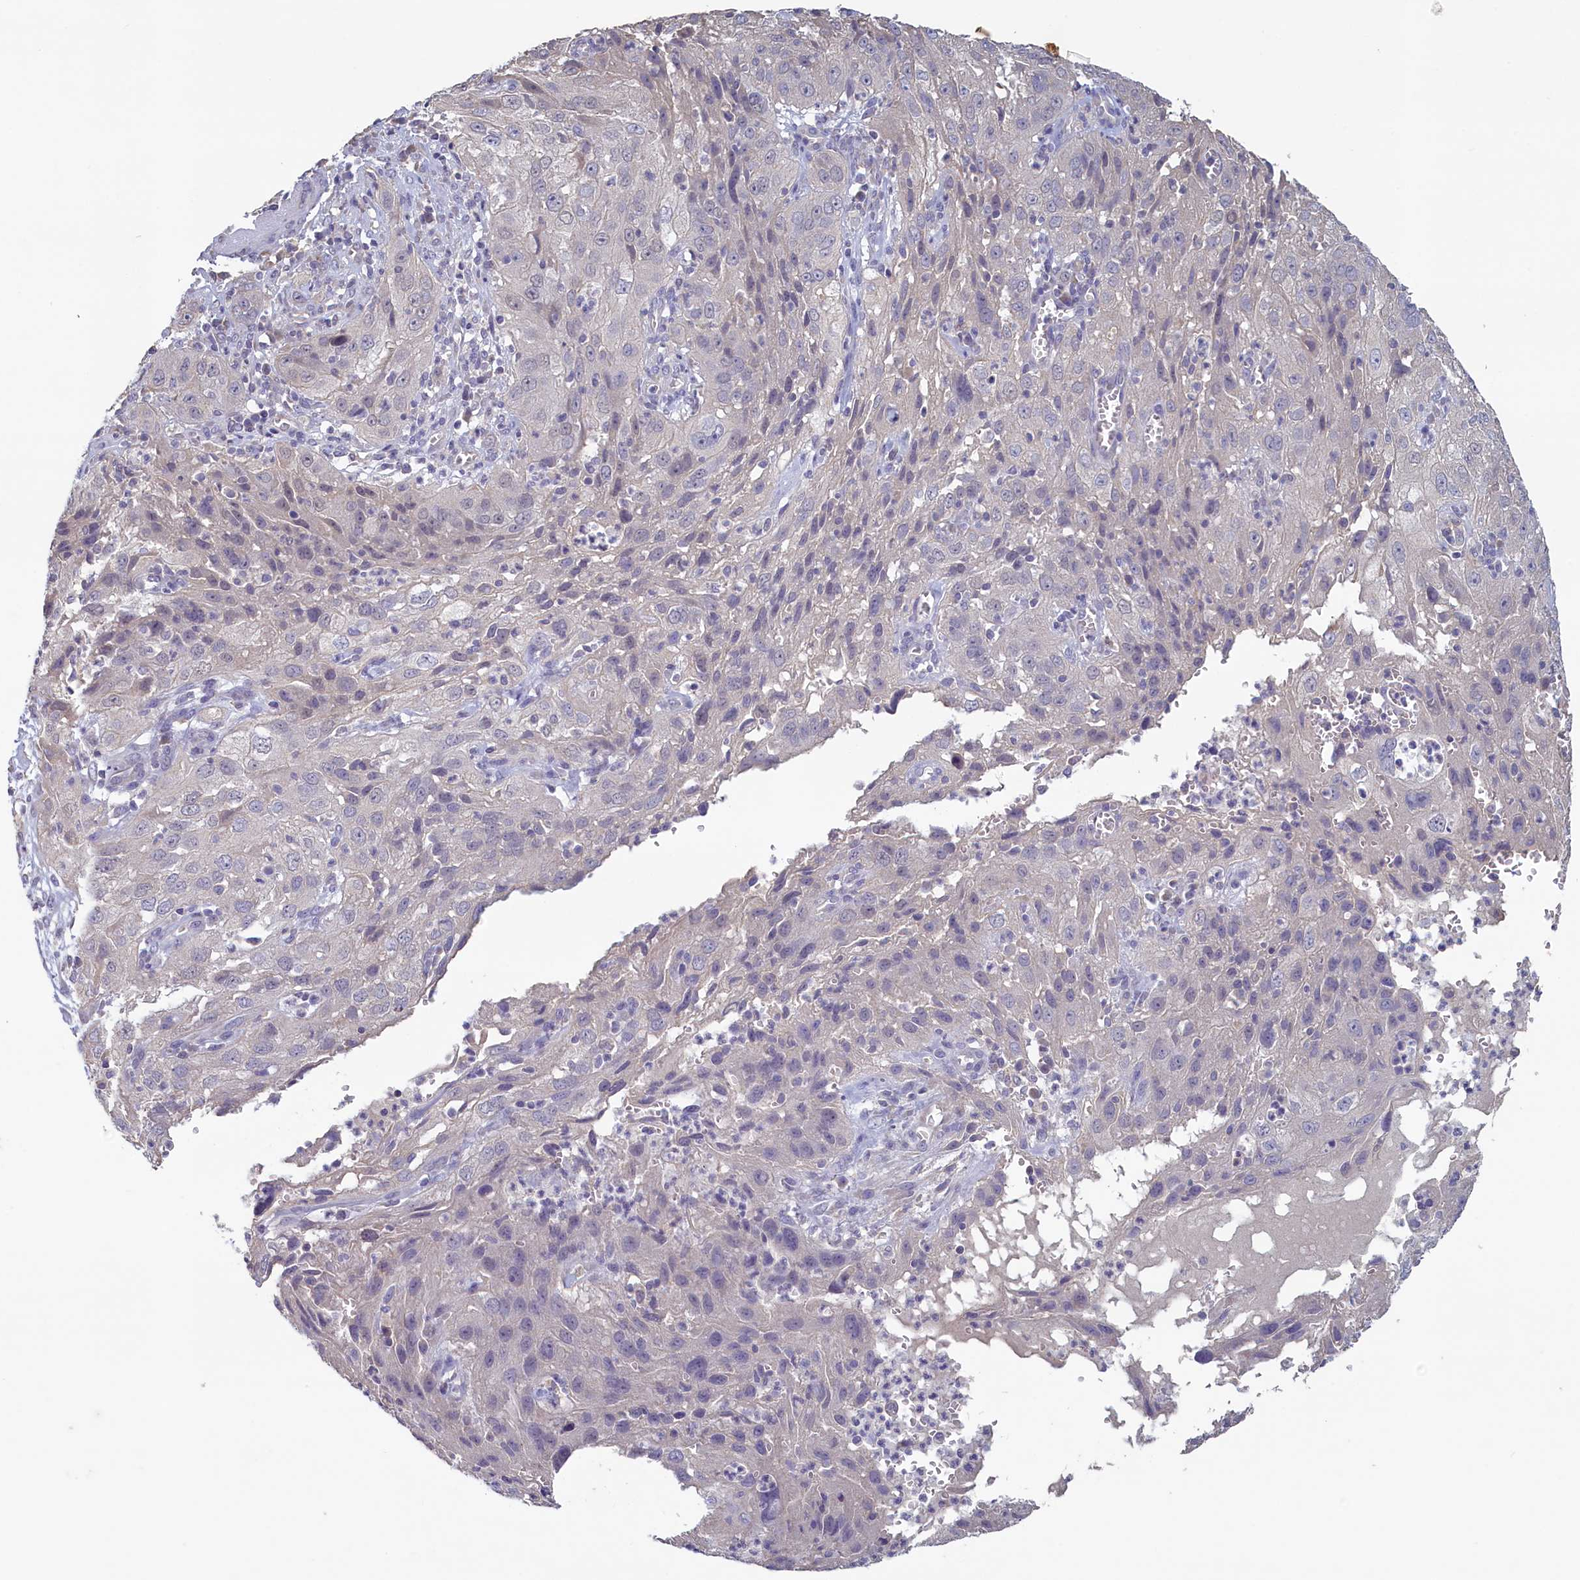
{"staining": {"intensity": "negative", "quantity": "none", "location": "none"}, "tissue": "cervical cancer", "cell_type": "Tumor cells", "image_type": "cancer", "snomed": [{"axis": "morphology", "description": "Squamous cell carcinoma, NOS"}, {"axis": "topography", "description": "Cervix"}], "caption": "Cervical squamous cell carcinoma stained for a protein using immunohistochemistry (IHC) displays no staining tumor cells.", "gene": "ATF7IP2", "patient": {"sex": "female", "age": 32}}